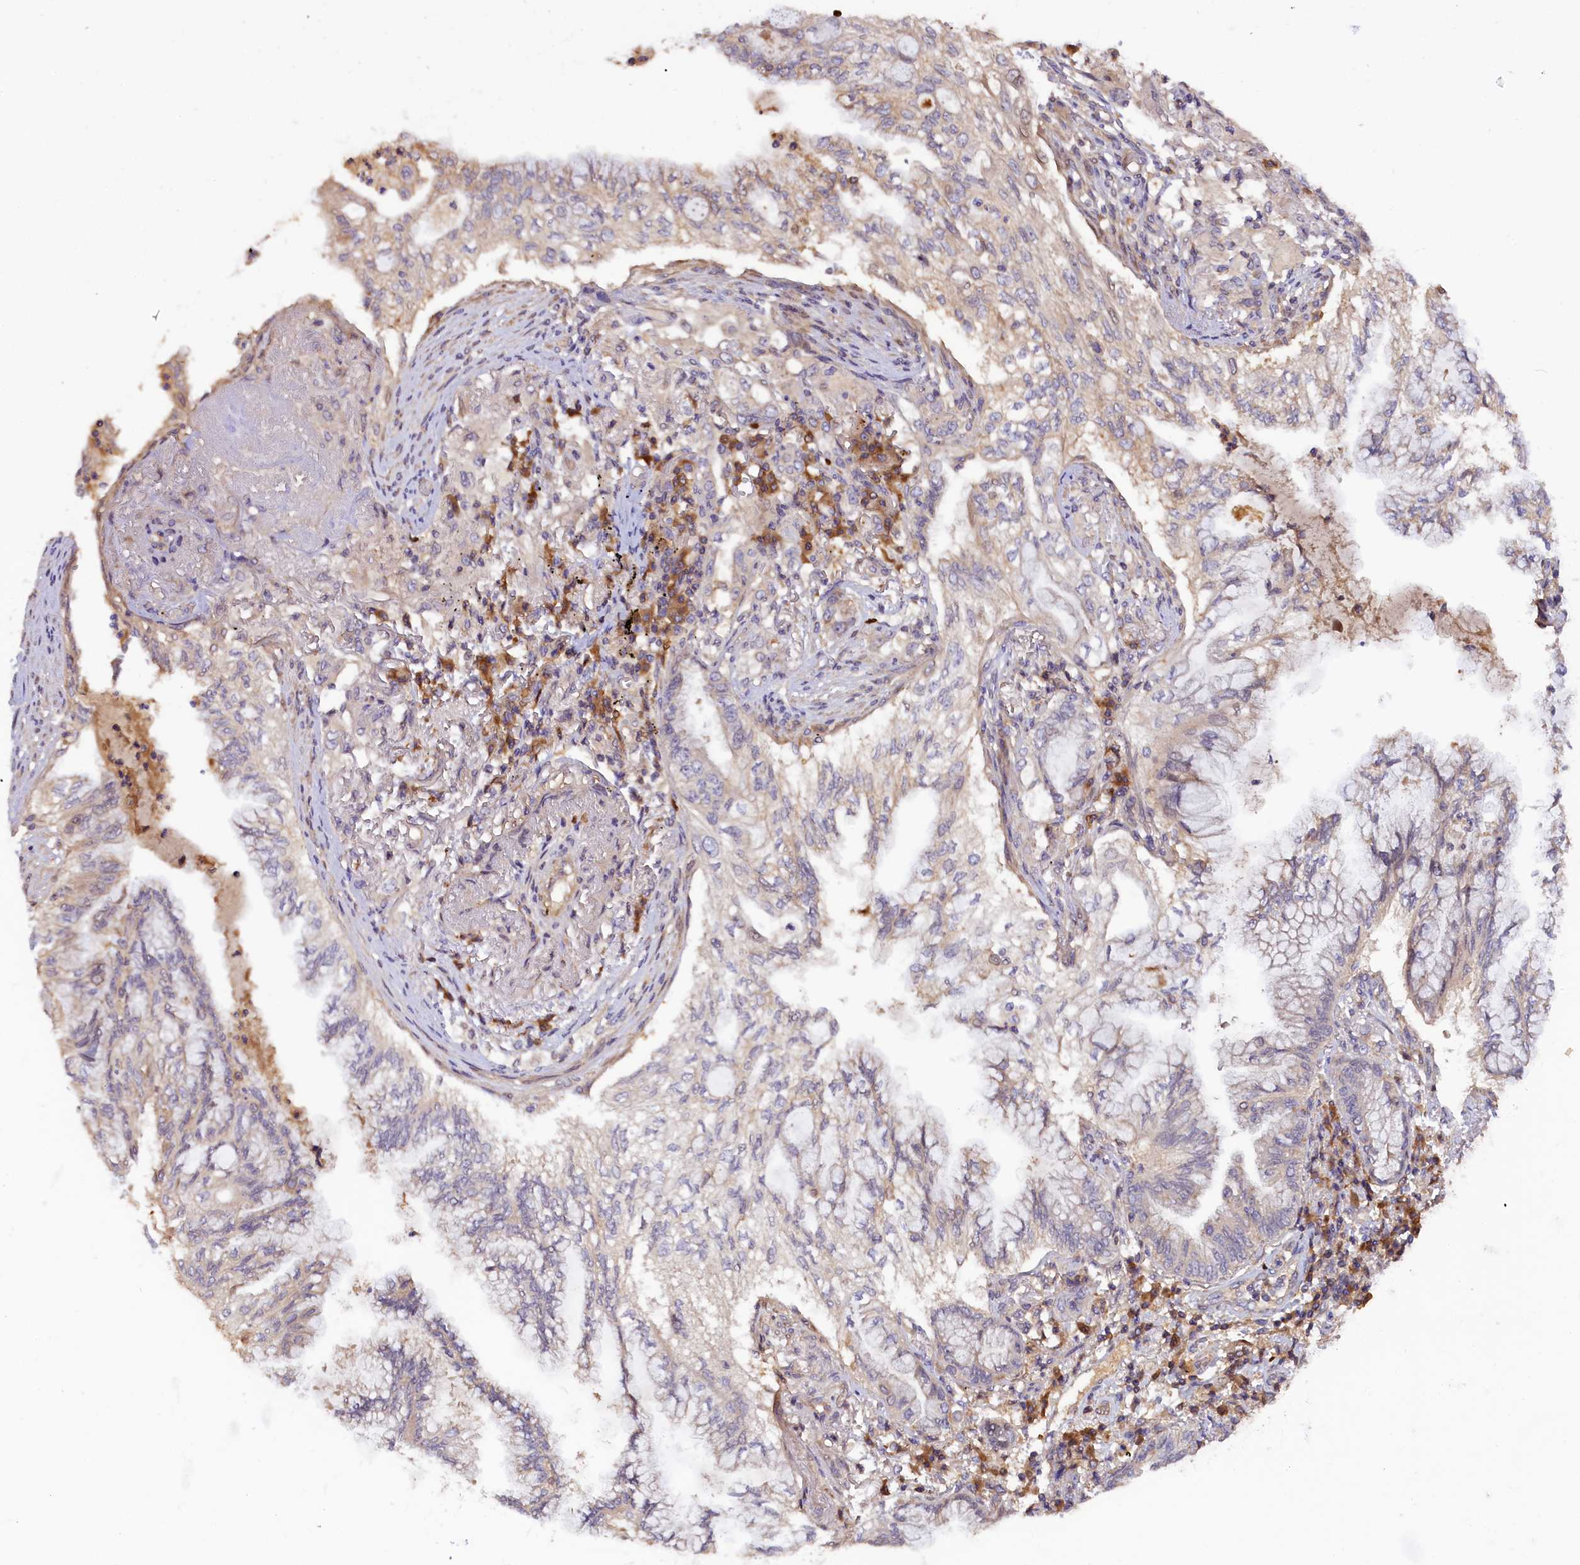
{"staining": {"intensity": "moderate", "quantity": "<25%", "location": "cytoplasmic/membranous"}, "tissue": "lung cancer", "cell_type": "Tumor cells", "image_type": "cancer", "snomed": [{"axis": "morphology", "description": "Adenocarcinoma, NOS"}, {"axis": "topography", "description": "Lung"}], "caption": "Lung adenocarcinoma was stained to show a protein in brown. There is low levels of moderate cytoplasmic/membranous expression in about <25% of tumor cells.", "gene": "SETD6", "patient": {"sex": "female", "age": 70}}